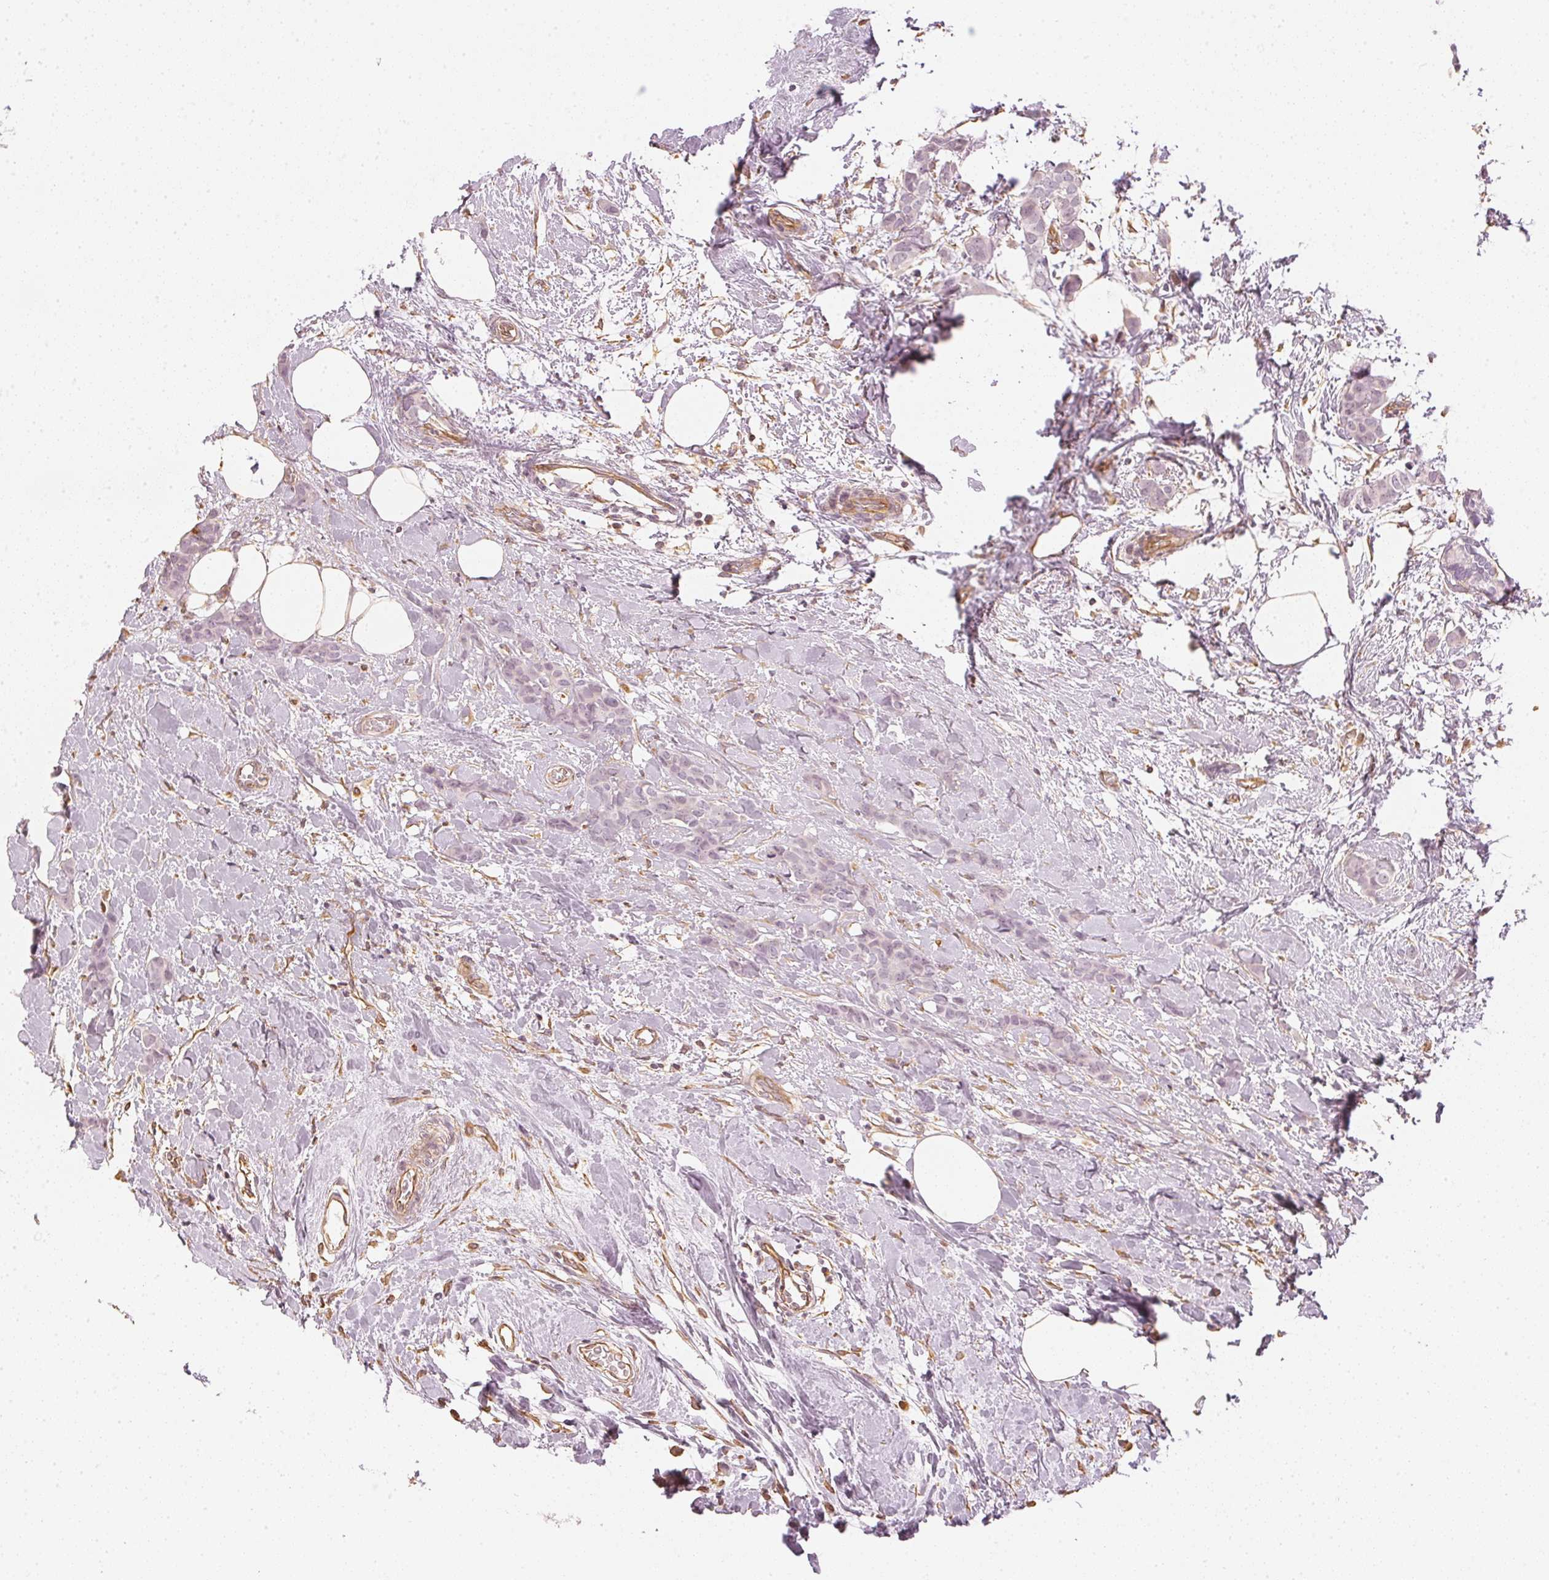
{"staining": {"intensity": "negative", "quantity": "none", "location": "none"}, "tissue": "breast cancer", "cell_type": "Tumor cells", "image_type": "cancer", "snomed": [{"axis": "morphology", "description": "Duct carcinoma"}, {"axis": "topography", "description": "Breast"}], "caption": "Breast cancer was stained to show a protein in brown. There is no significant expression in tumor cells. (Stains: DAB (3,3'-diaminobenzidine) immunohistochemistry with hematoxylin counter stain, Microscopy: brightfield microscopy at high magnification).", "gene": "APLP1", "patient": {"sex": "female", "age": 62}}